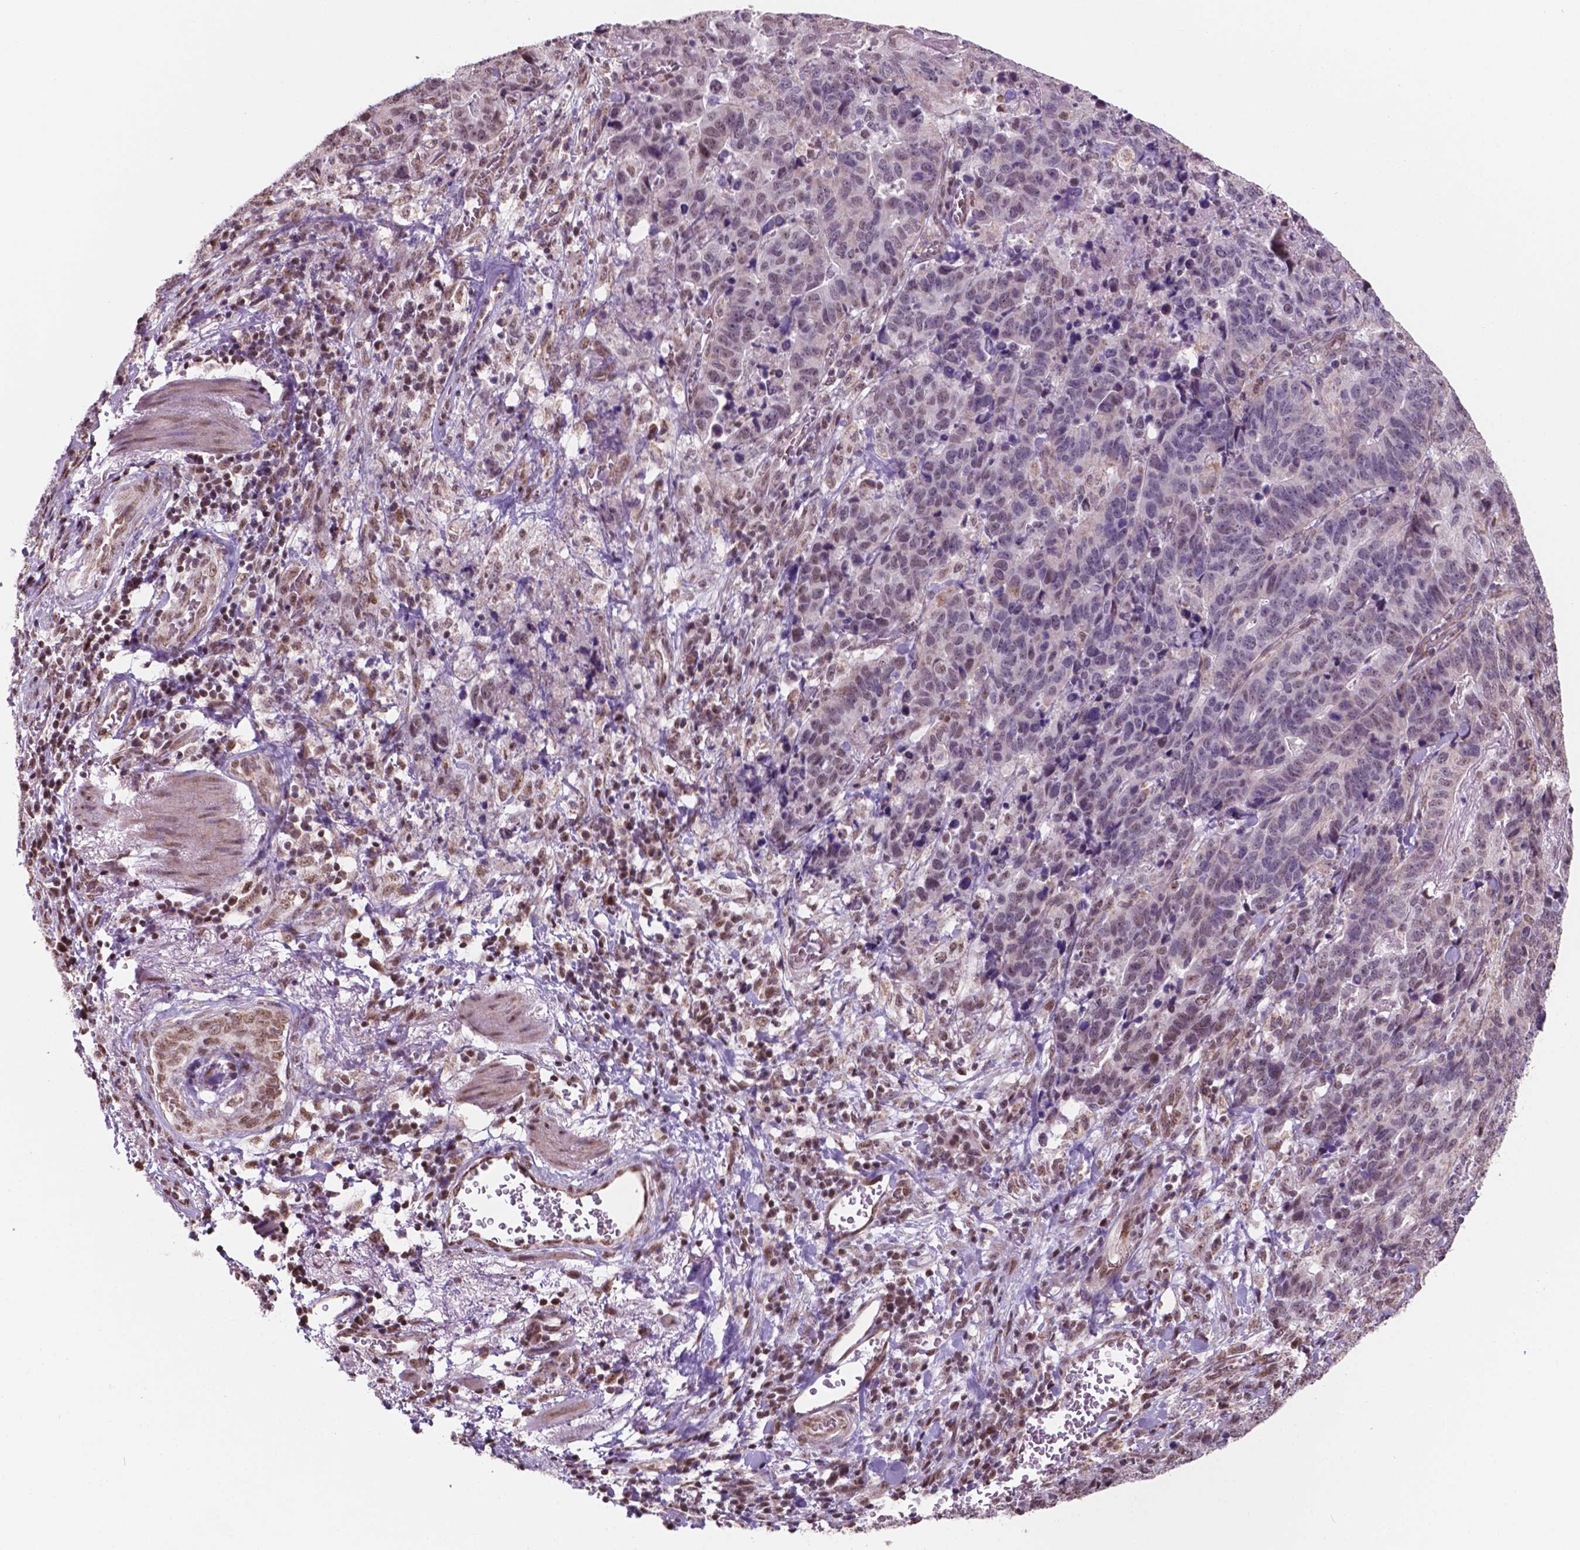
{"staining": {"intensity": "moderate", "quantity": "<25%", "location": "nuclear"}, "tissue": "stomach cancer", "cell_type": "Tumor cells", "image_type": "cancer", "snomed": [{"axis": "morphology", "description": "Adenocarcinoma, NOS"}, {"axis": "topography", "description": "Stomach, upper"}], "caption": "About <25% of tumor cells in adenocarcinoma (stomach) demonstrate moderate nuclear protein staining as visualized by brown immunohistochemical staining.", "gene": "NDUFA10", "patient": {"sex": "female", "age": 67}}